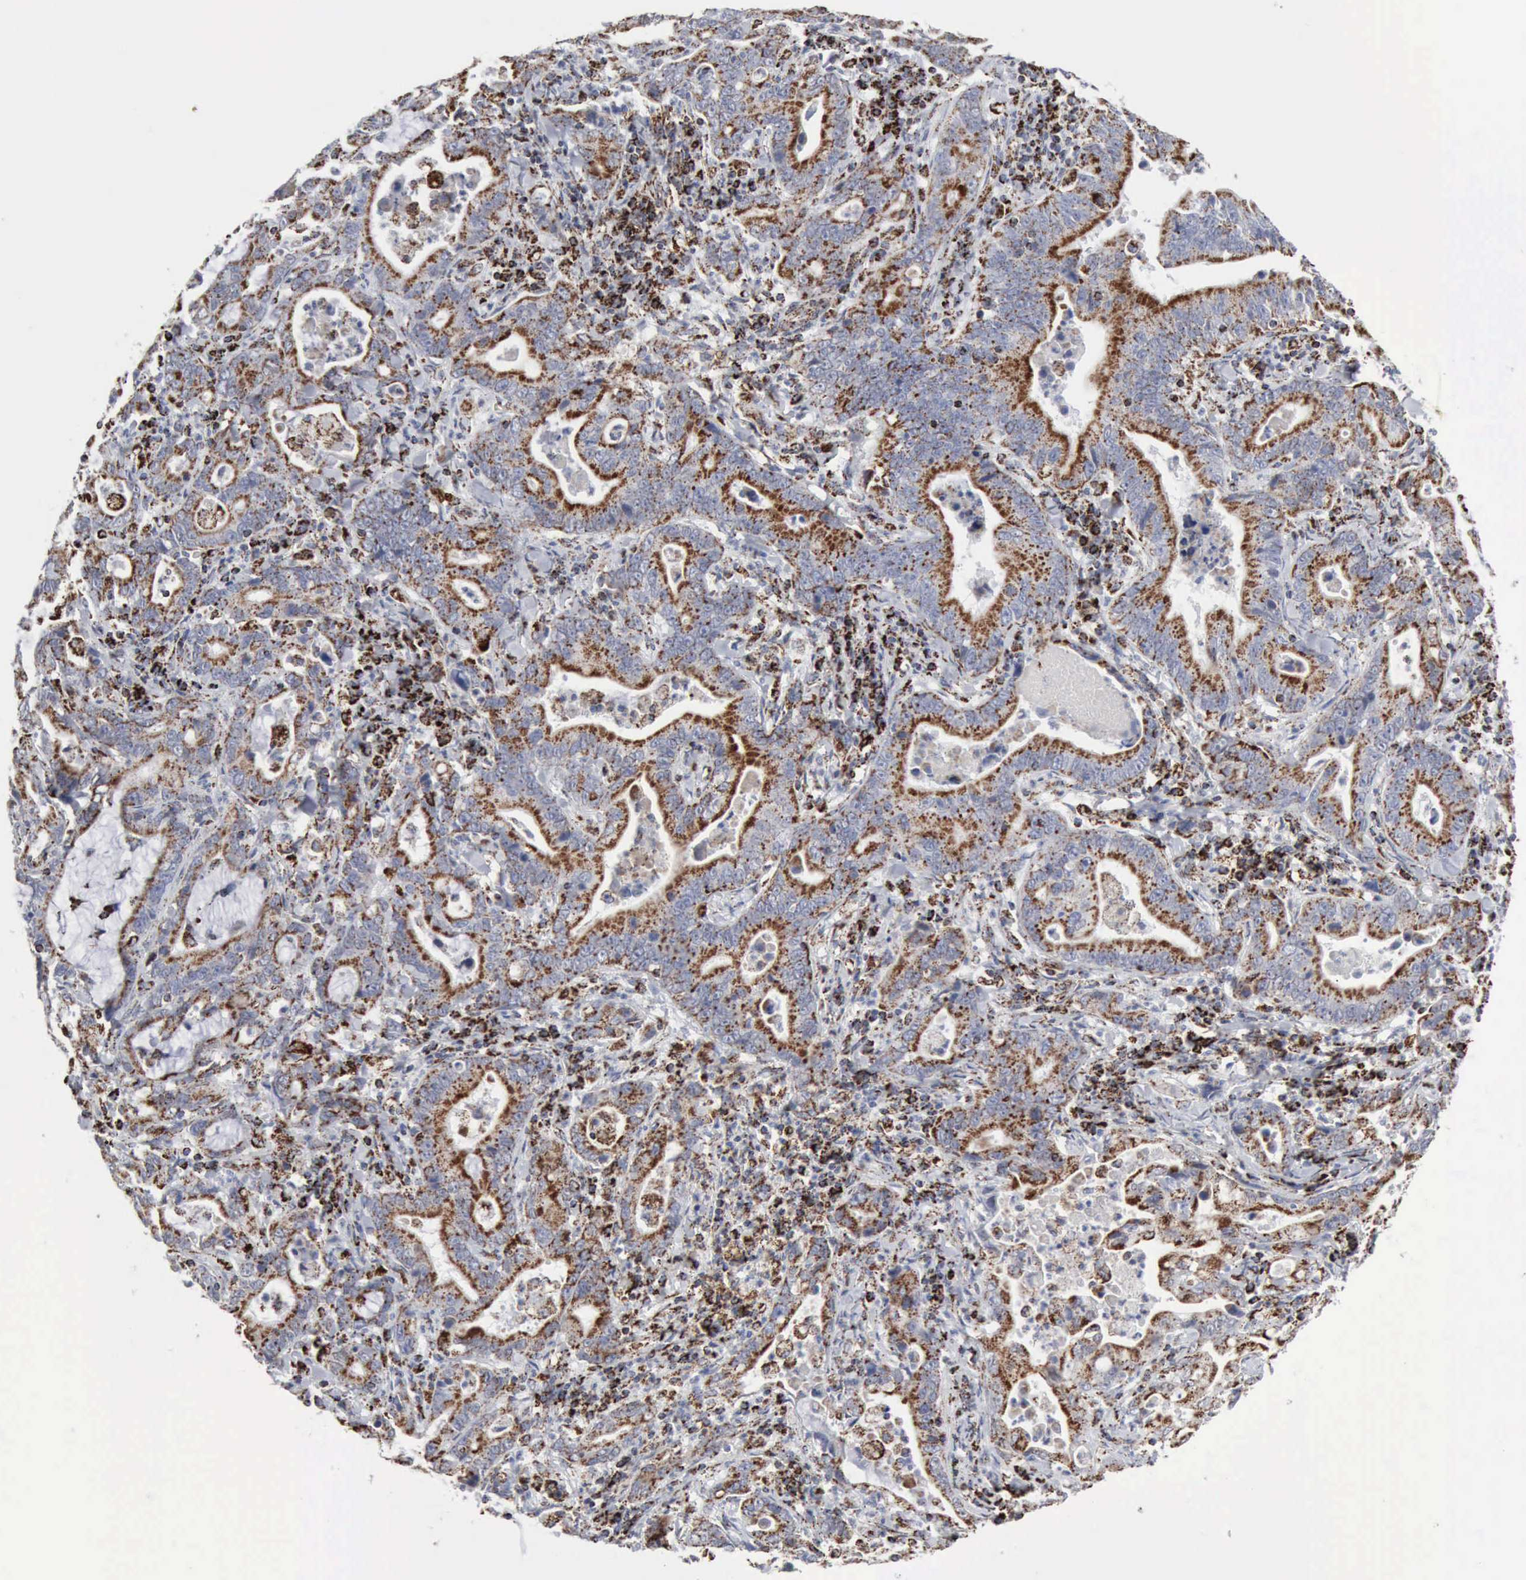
{"staining": {"intensity": "strong", "quantity": "25%-75%", "location": "cytoplasmic/membranous"}, "tissue": "stomach cancer", "cell_type": "Tumor cells", "image_type": "cancer", "snomed": [{"axis": "morphology", "description": "Adenocarcinoma, NOS"}, {"axis": "topography", "description": "Stomach, upper"}], "caption": "Protein expression analysis of adenocarcinoma (stomach) demonstrates strong cytoplasmic/membranous positivity in about 25%-75% of tumor cells.", "gene": "ACO2", "patient": {"sex": "male", "age": 63}}